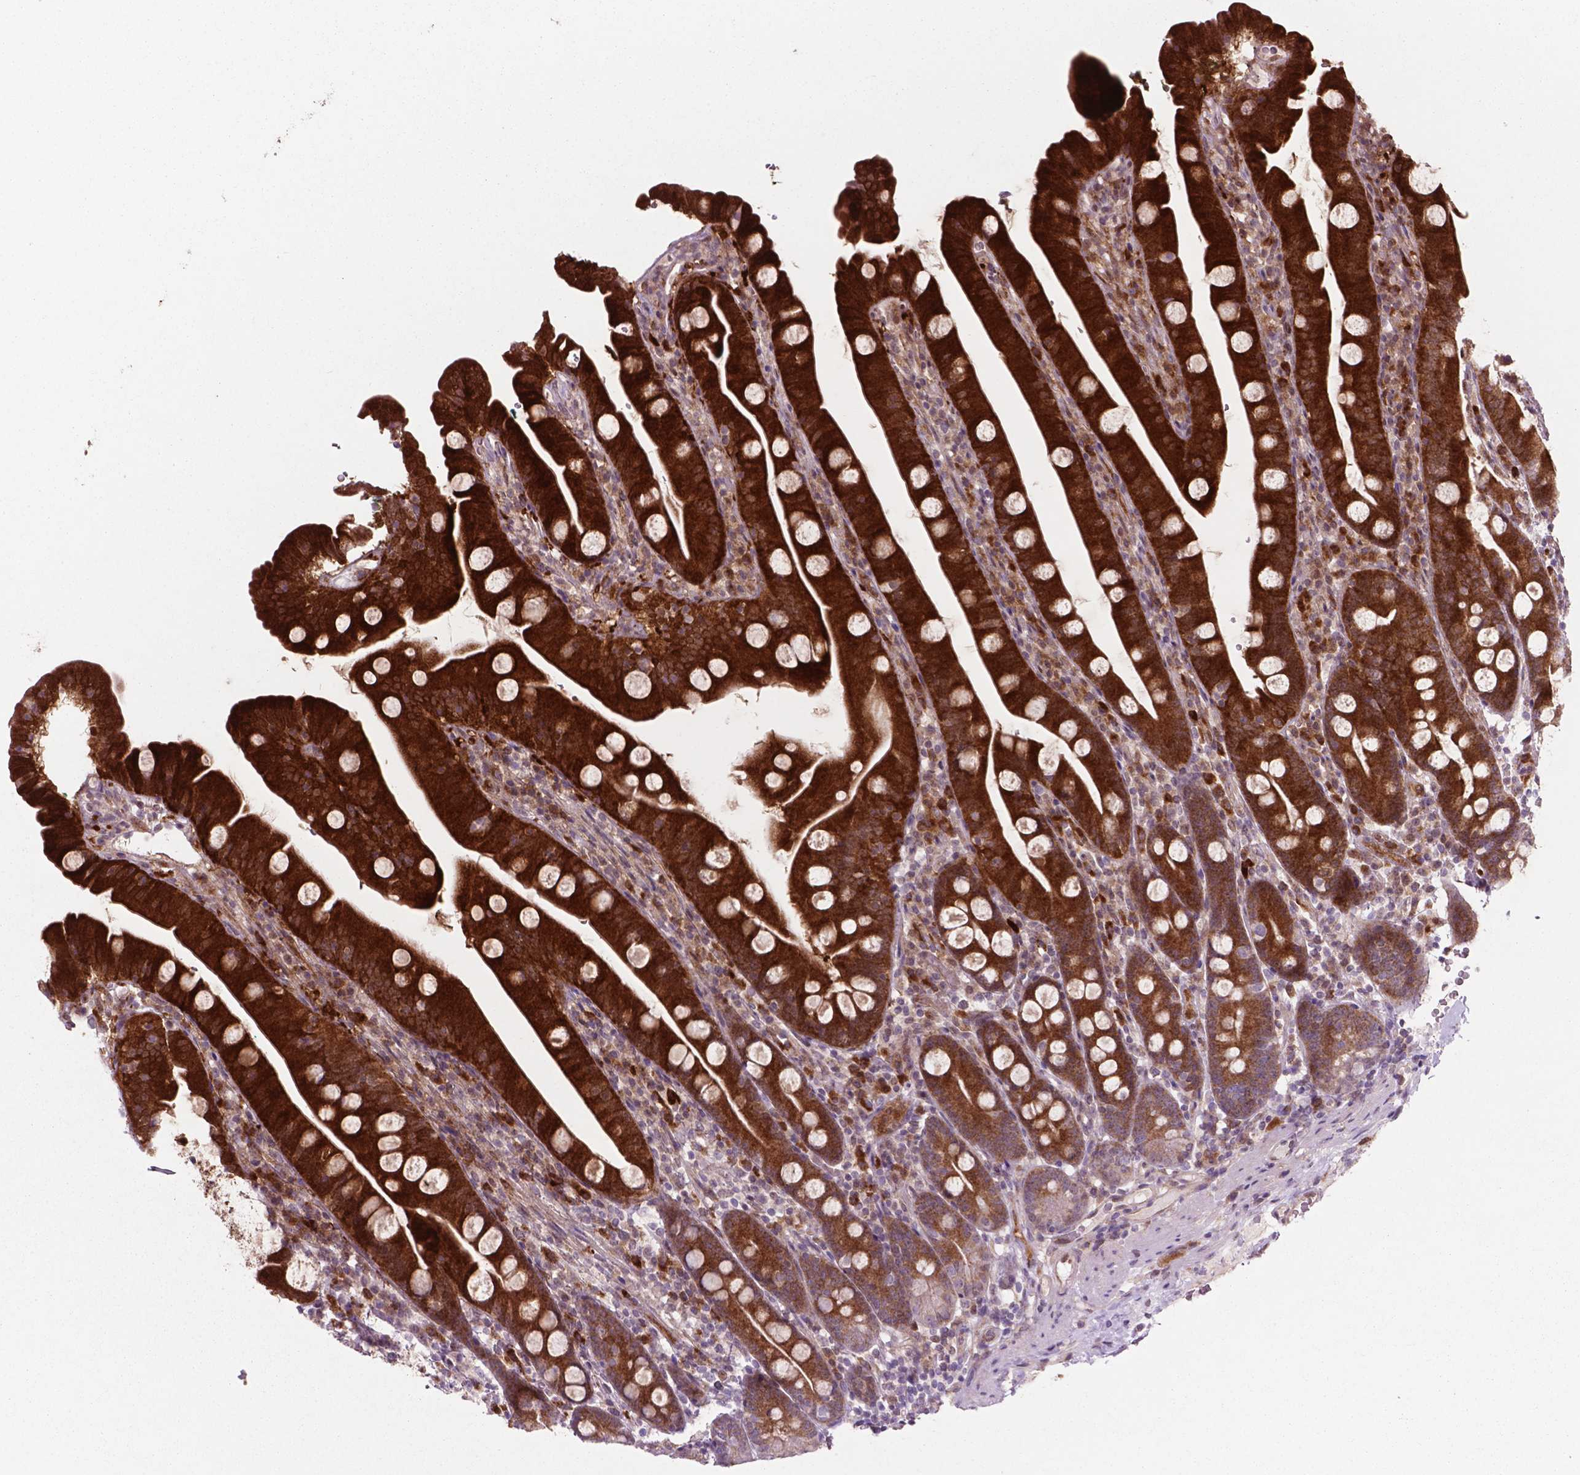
{"staining": {"intensity": "strong", "quantity": ">75%", "location": "cytoplasmic/membranous"}, "tissue": "duodenum", "cell_type": "Glandular cells", "image_type": "normal", "snomed": [{"axis": "morphology", "description": "Normal tissue, NOS"}, {"axis": "topography", "description": "Duodenum"}], "caption": "IHC histopathology image of normal human duodenum stained for a protein (brown), which demonstrates high levels of strong cytoplasmic/membranous expression in approximately >75% of glandular cells.", "gene": "LDHA", "patient": {"sex": "female", "age": 67}}